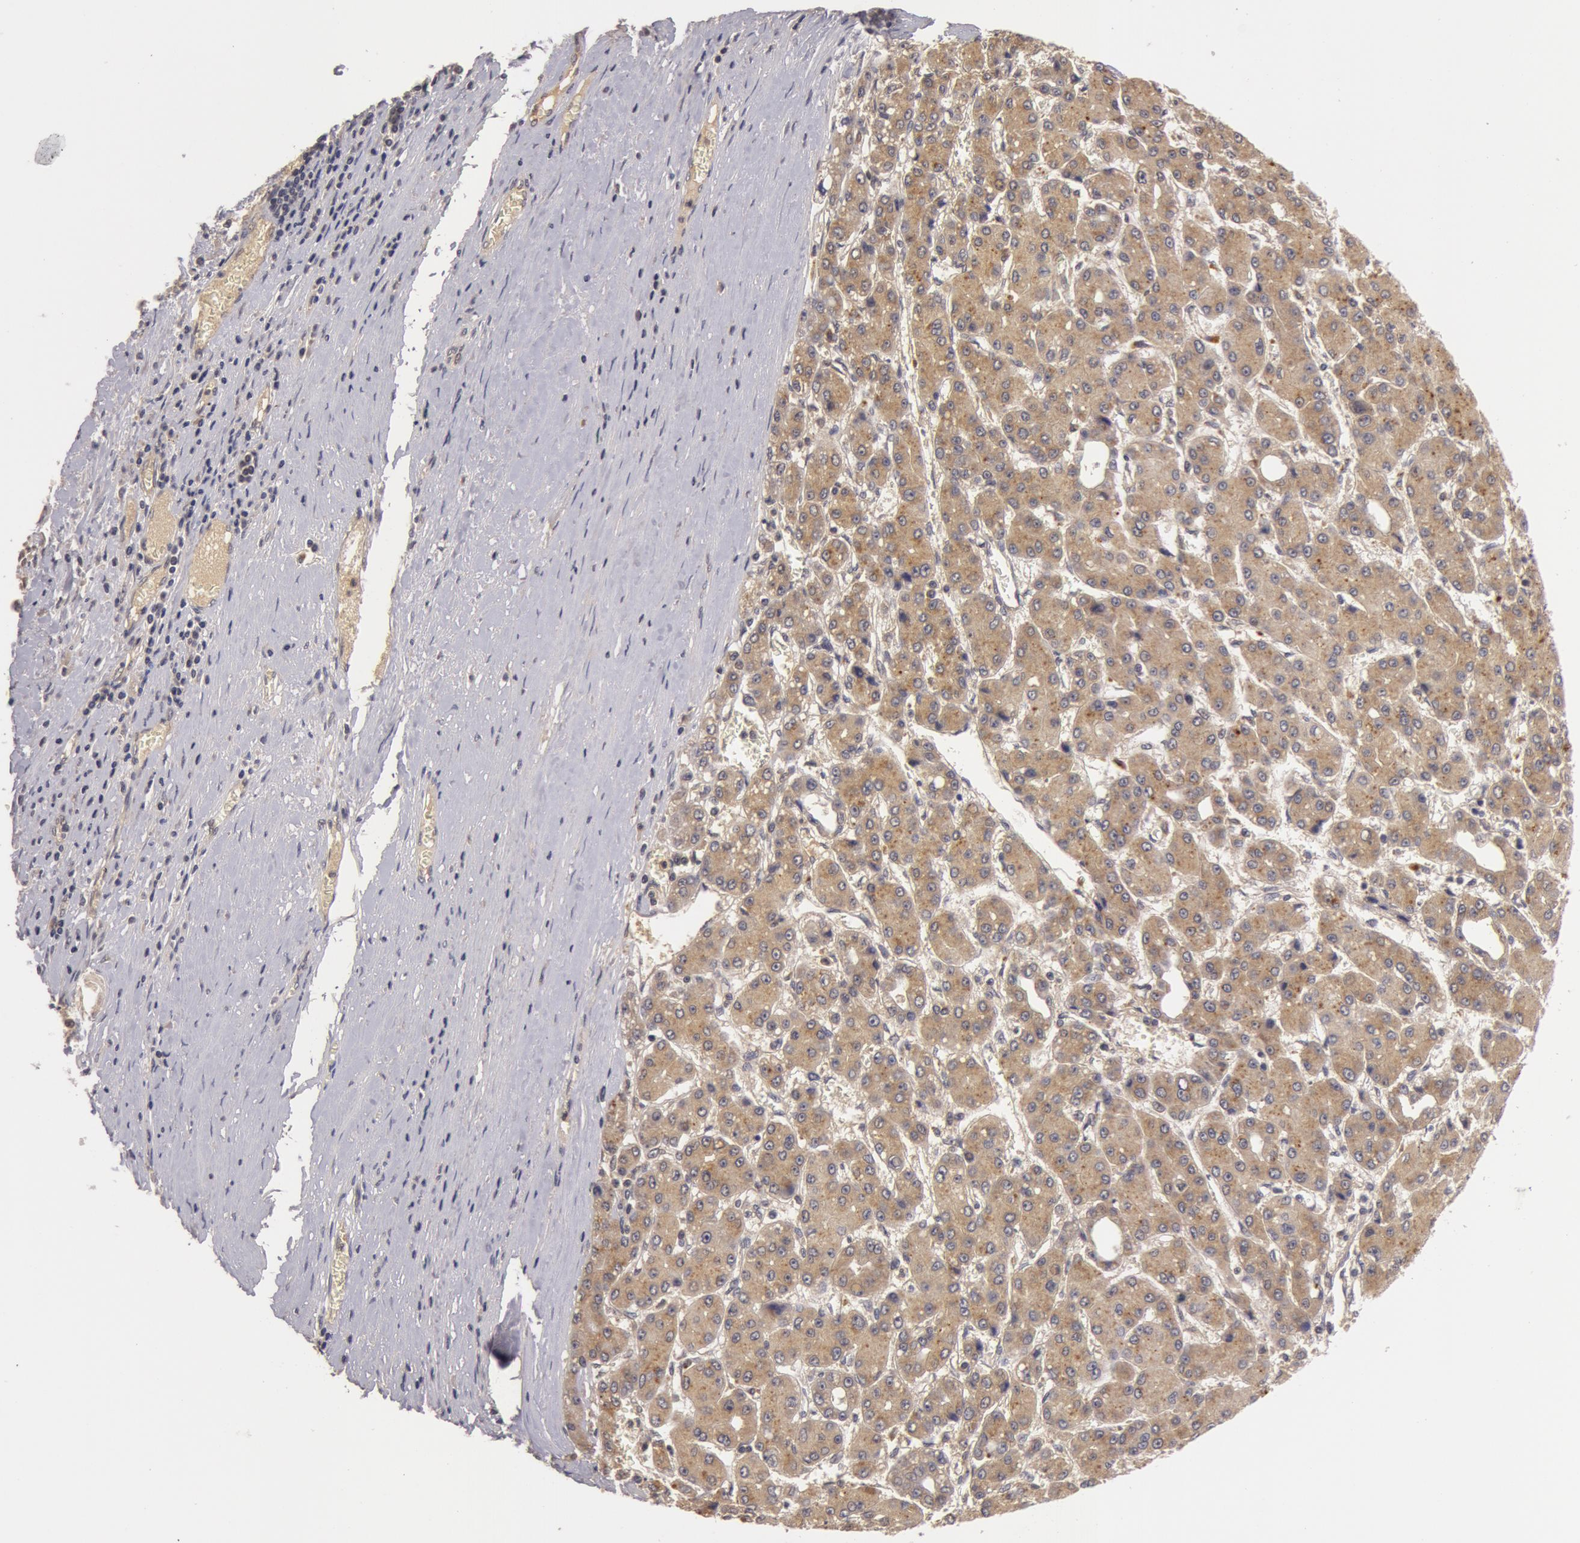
{"staining": {"intensity": "moderate", "quantity": ">75%", "location": "cytoplasmic/membranous"}, "tissue": "liver cancer", "cell_type": "Tumor cells", "image_type": "cancer", "snomed": [{"axis": "morphology", "description": "Carcinoma, Hepatocellular, NOS"}, {"axis": "topography", "description": "Liver"}], "caption": "Tumor cells show medium levels of moderate cytoplasmic/membranous staining in about >75% of cells in human hepatocellular carcinoma (liver).", "gene": "BCHE", "patient": {"sex": "male", "age": 69}}